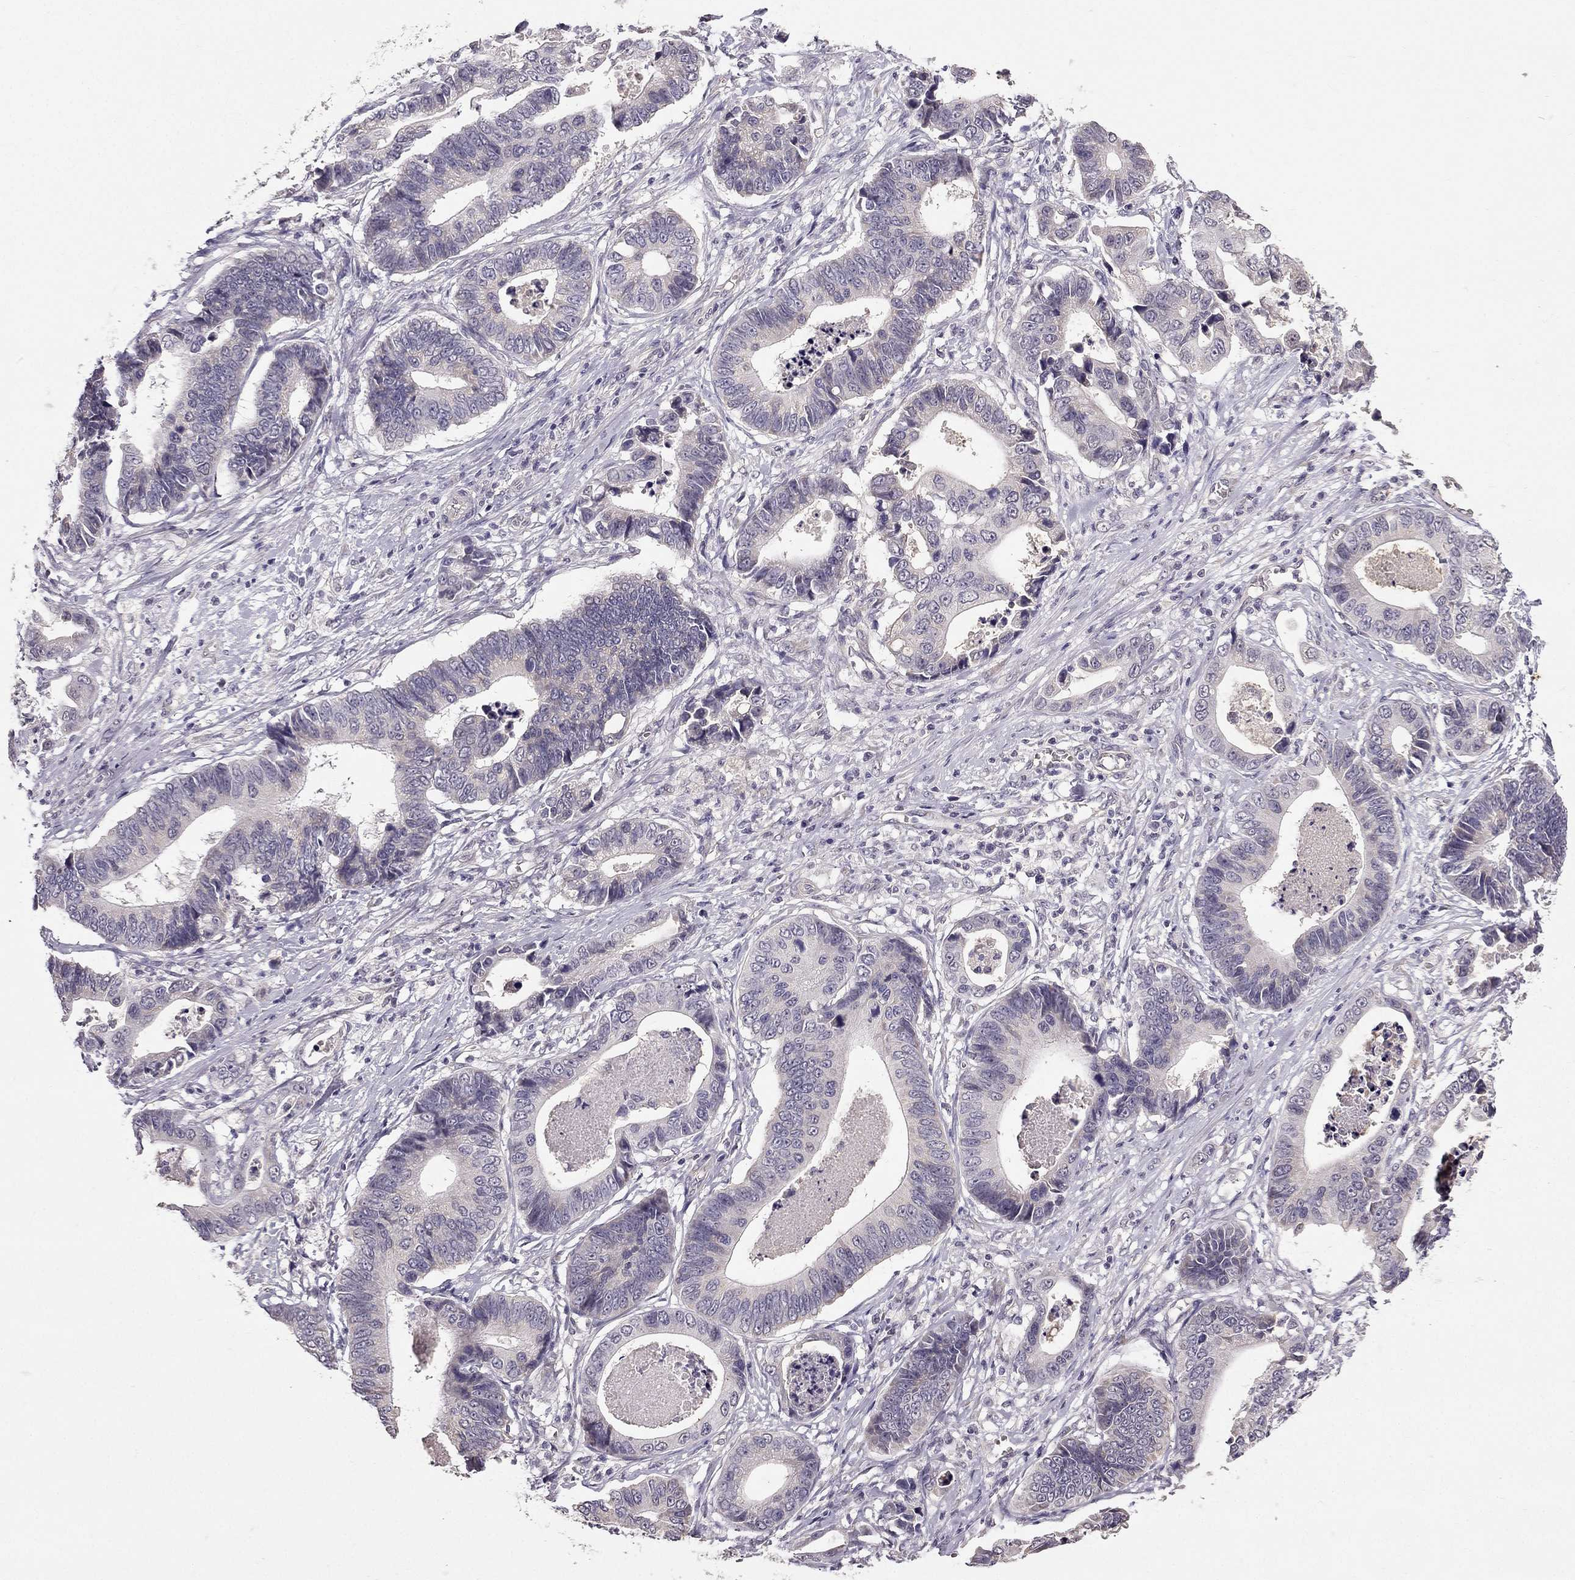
{"staining": {"intensity": "negative", "quantity": "none", "location": "none"}, "tissue": "stomach cancer", "cell_type": "Tumor cells", "image_type": "cancer", "snomed": [{"axis": "morphology", "description": "Adenocarcinoma, NOS"}, {"axis": "topography", "description": "Stomach"}], "caption": "Tumor cells are negative for brown protein staining in stomach adenocarcinoma.", "gene": "TSPYL5", "patient": {"sex": "male", "age": 84}}